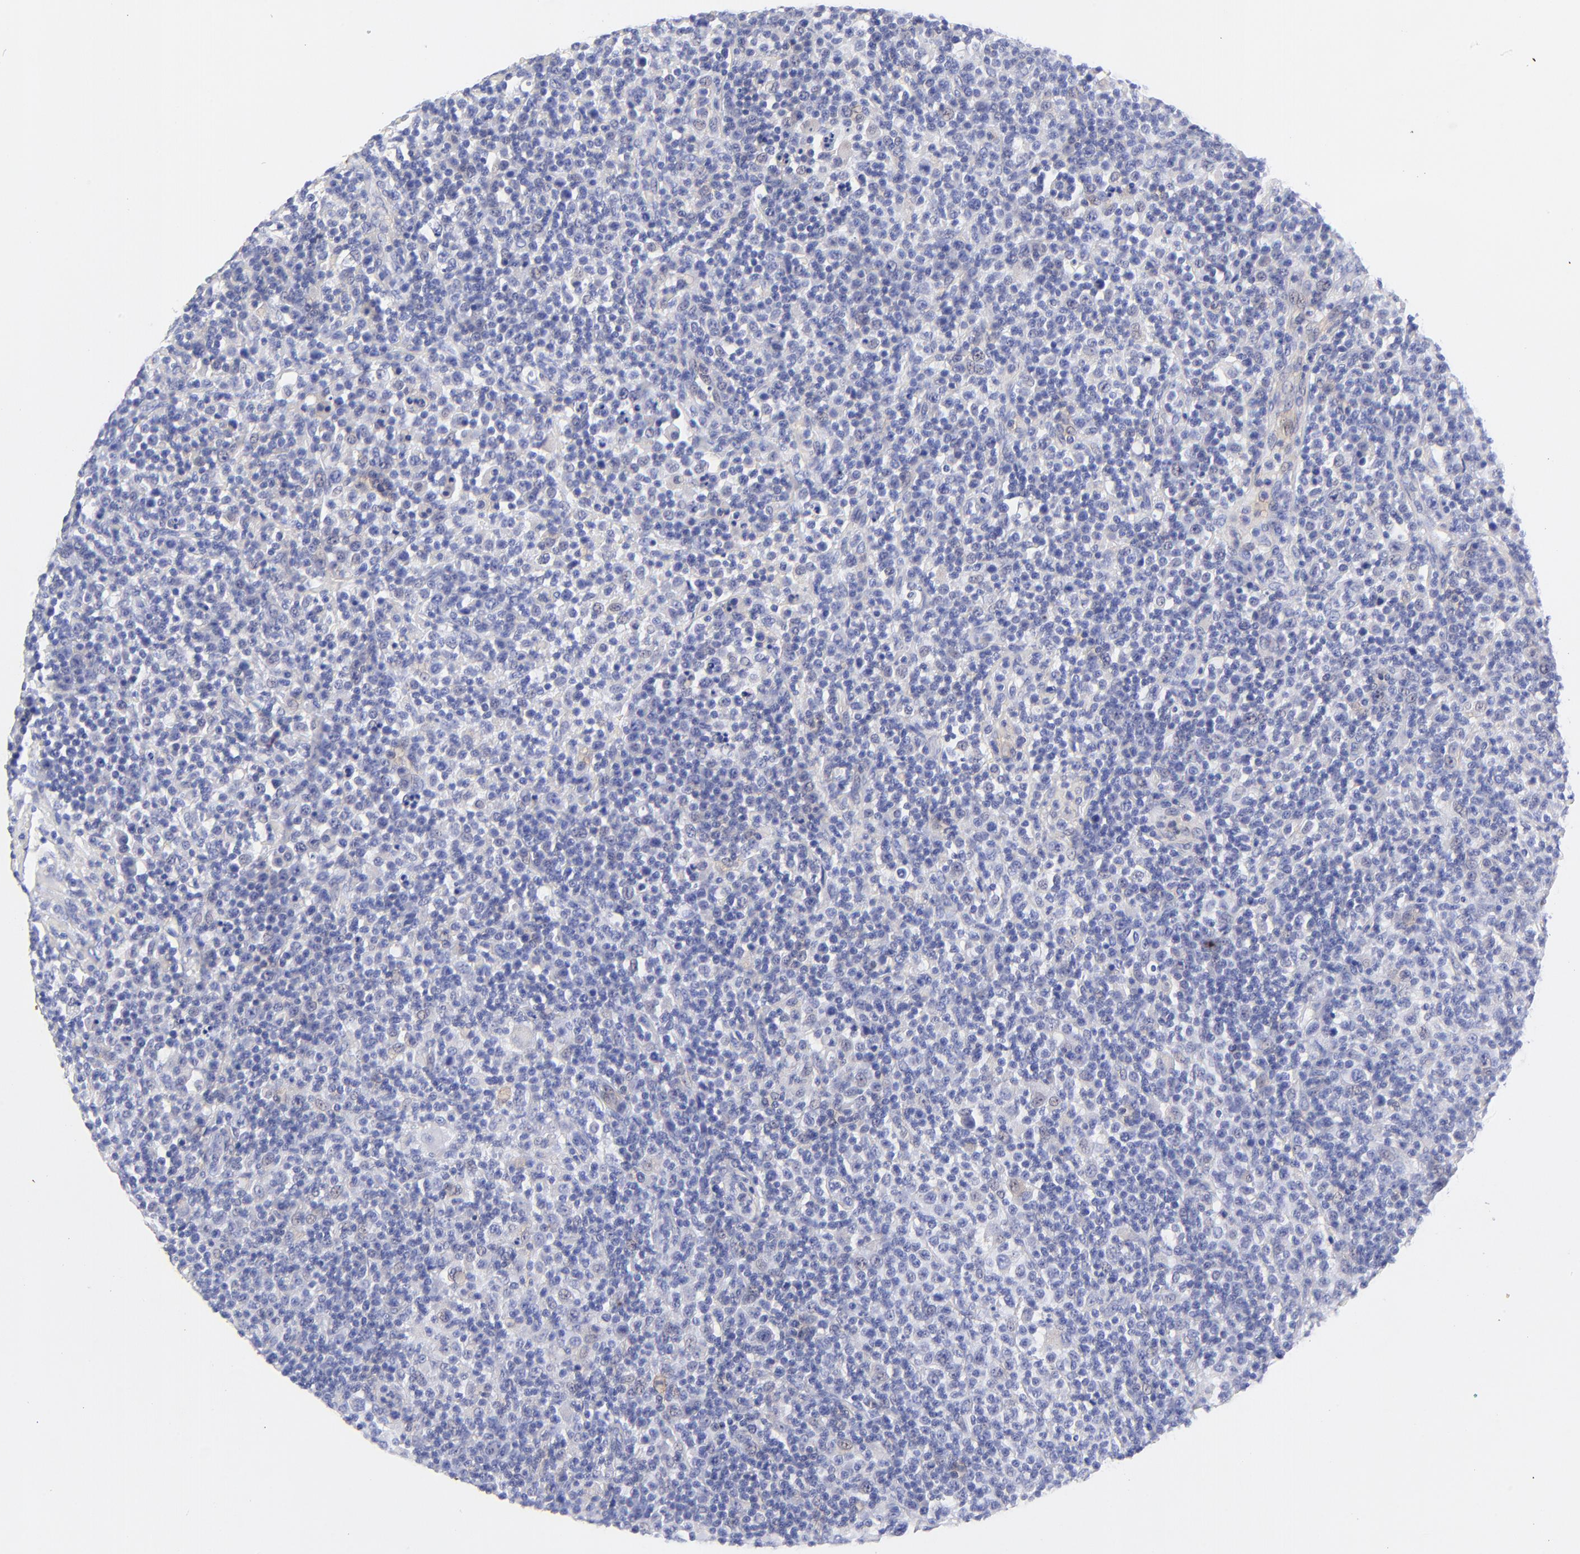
{"staining": {"intensity": "negative", "quantity": "none", "location": "none"}, "tissue": "lymphoma", "cell_type": "Tumor cells", "image_type": "cancer", "snomed": [{"axis": "morphology", "description": "Hodgkin's disease, NOS"}, {"axis": "topography", "description": "Lymph node"}], "caption": "Immunohistochemistry (IHC) of human lymphoma exhibits no expression in tumor cells. (DAB IHC with hematoxylin counter stain).", "gene": "HORMAD2", "patient": {"sex": "male", "age": 65}}